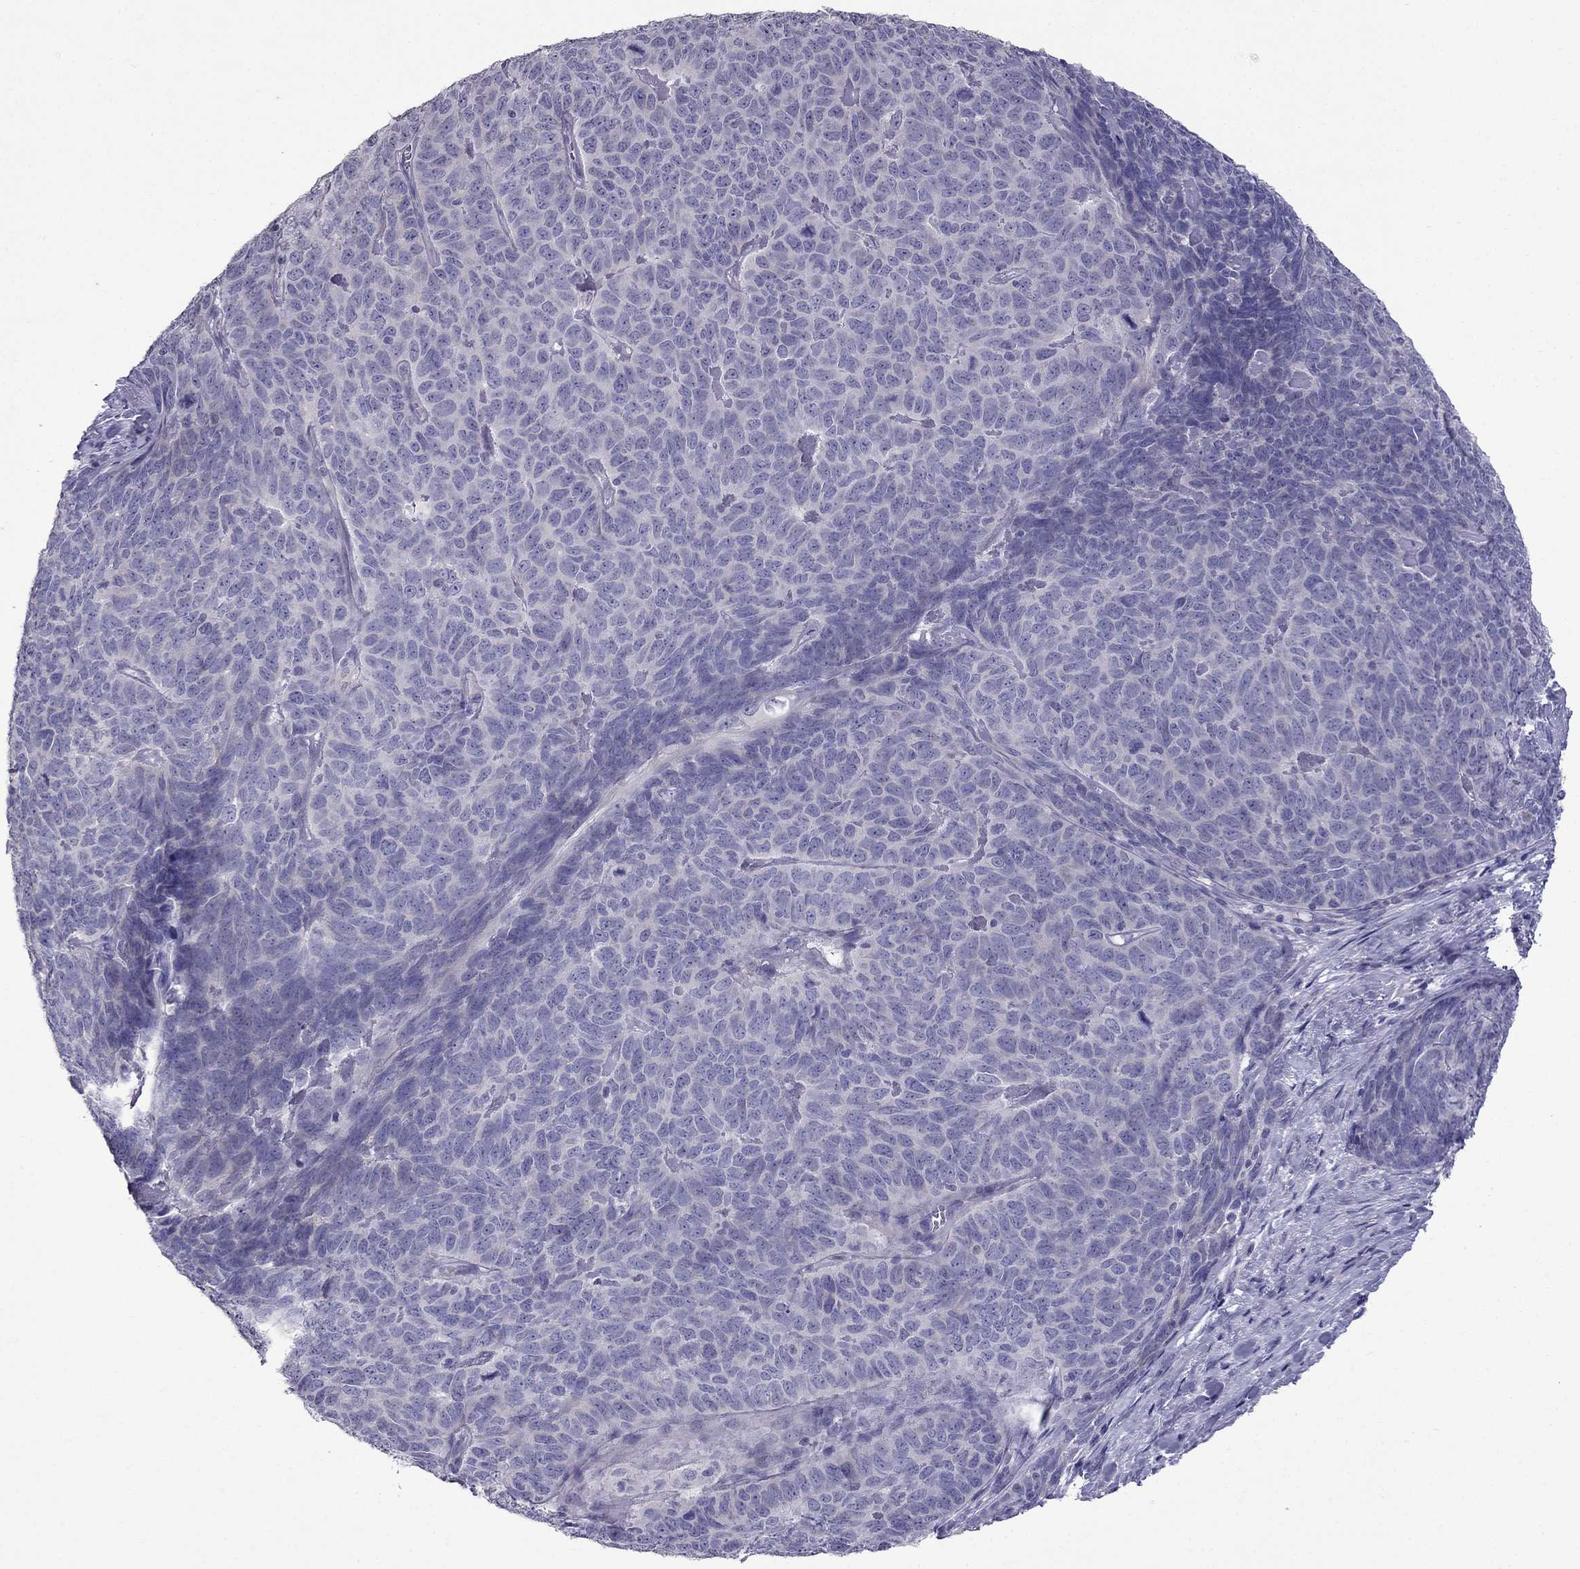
{"staining": {"intensity": "negative", "quantity": "none", "location": "none"}, "tissue": "skin cancer", "cell_type": "Tumor cells", "image_type": "cancer", "snomed": [{"axis": "morphology", "description": "Squamous cell carcinoma, NOS"}, {"axis": "topography", "description": "Skin"}, {"axis": "topography", "description": "Anal"}], "caption": "DAB (3,3'-diaminobenzidine) immunohistochemical staining of skin squamous cell carcinoma exhibits no significant positivity in tumor cells. The staining is performed using DAB (3,3'-diaminobenzidine) brown chromogen with nuclei counter-stained in using hematoxylin.", "gene": "OXCT2", "patient": {"sex": "female", "age": 51}}